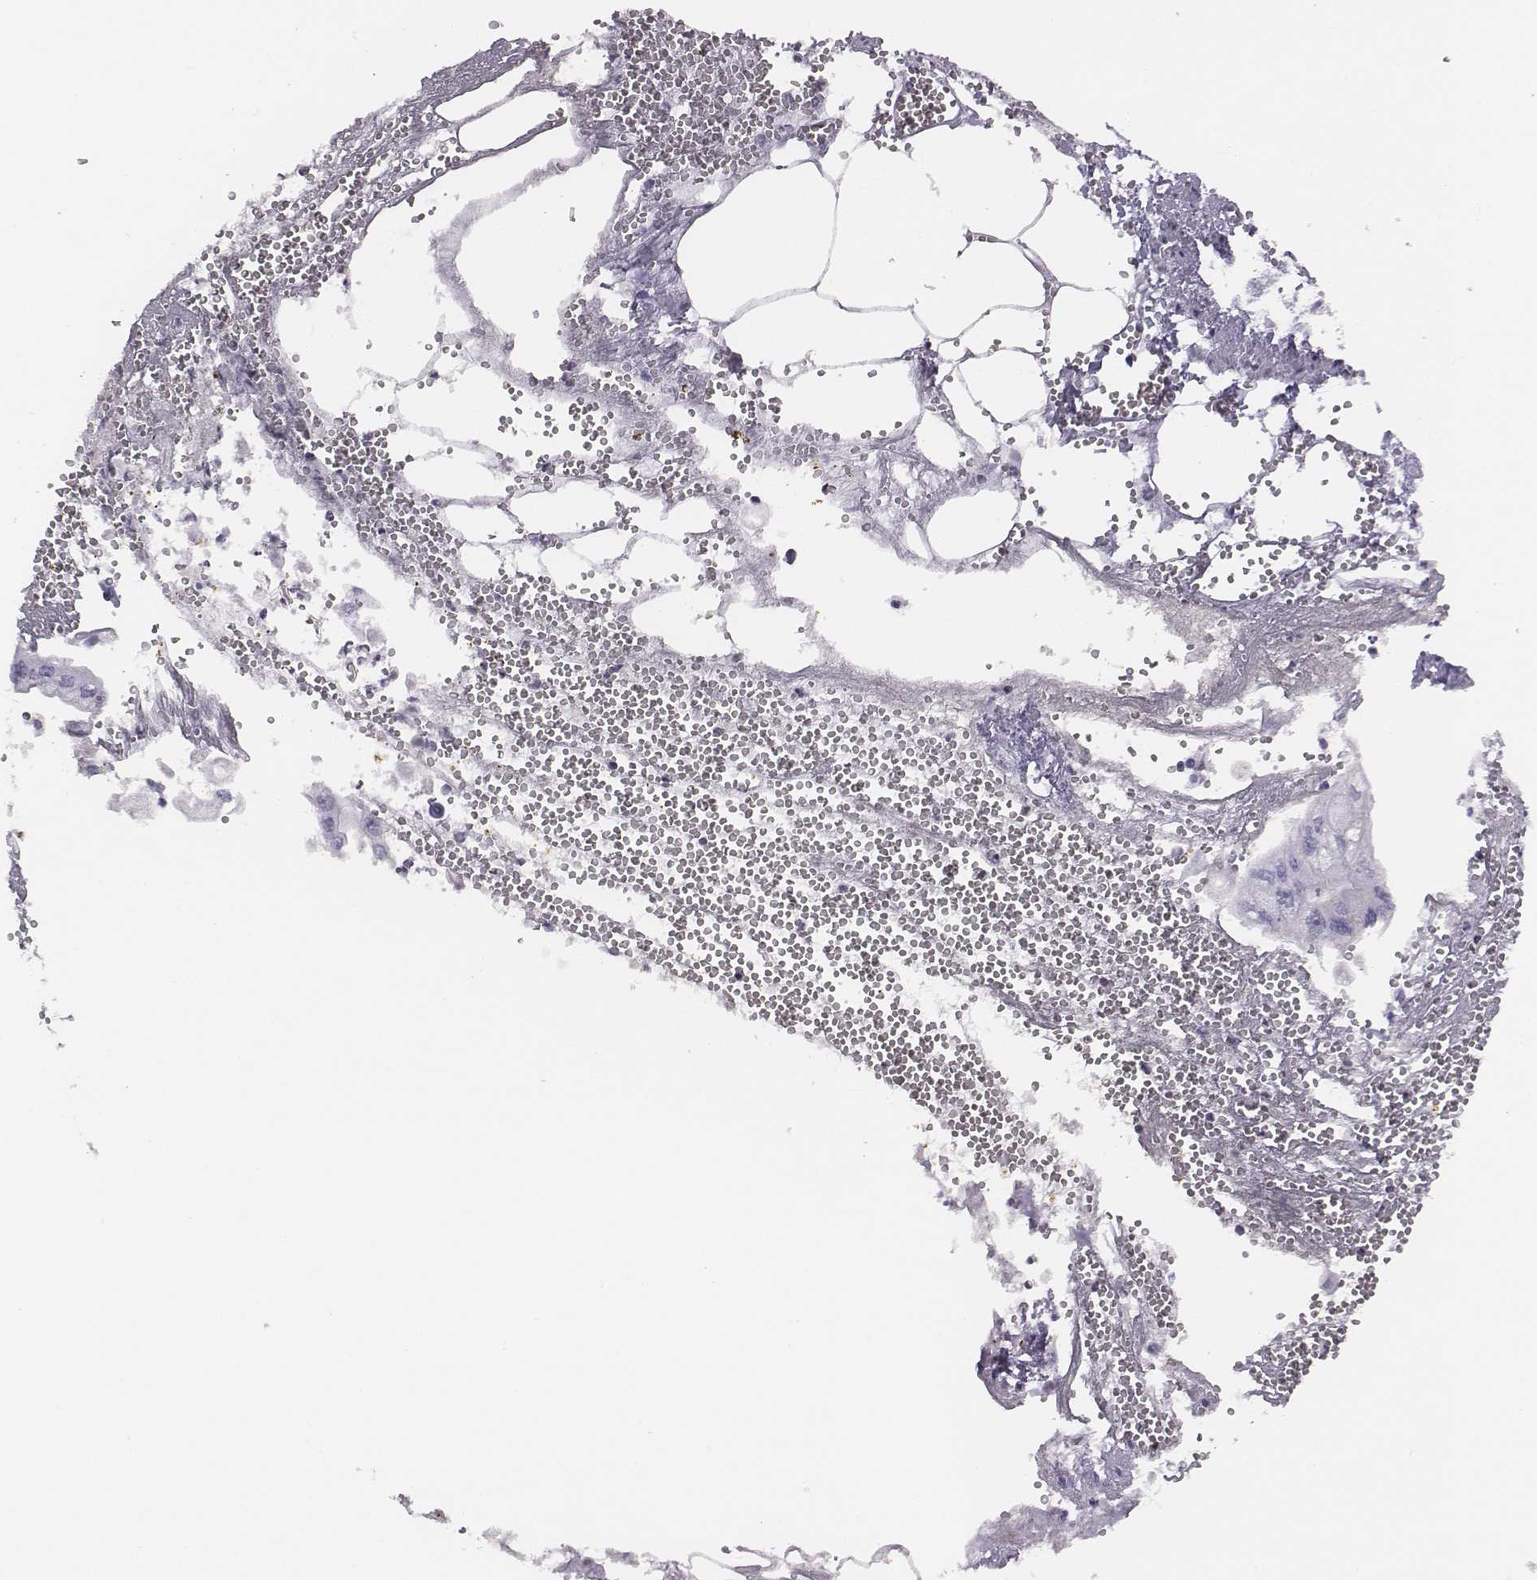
{"staining": {"intensity": "negative", "quantity": "none", "location": "none"}, "tissue": "pancreatic cancer", "cell_type": "Tumor cells", "image_type": "cancer", "snomed": [{"axis": "morphology", "description": "Adenocarcinoma, NOS"}, {"axis": "topography", "description": "Pancreas"}], "caption": "This is an IHC micrograph of human pancreatic cancer. There is no expression in tumor cells.", "gene": "ACOD1", "patient": {"sex": "male", "age": 70}}